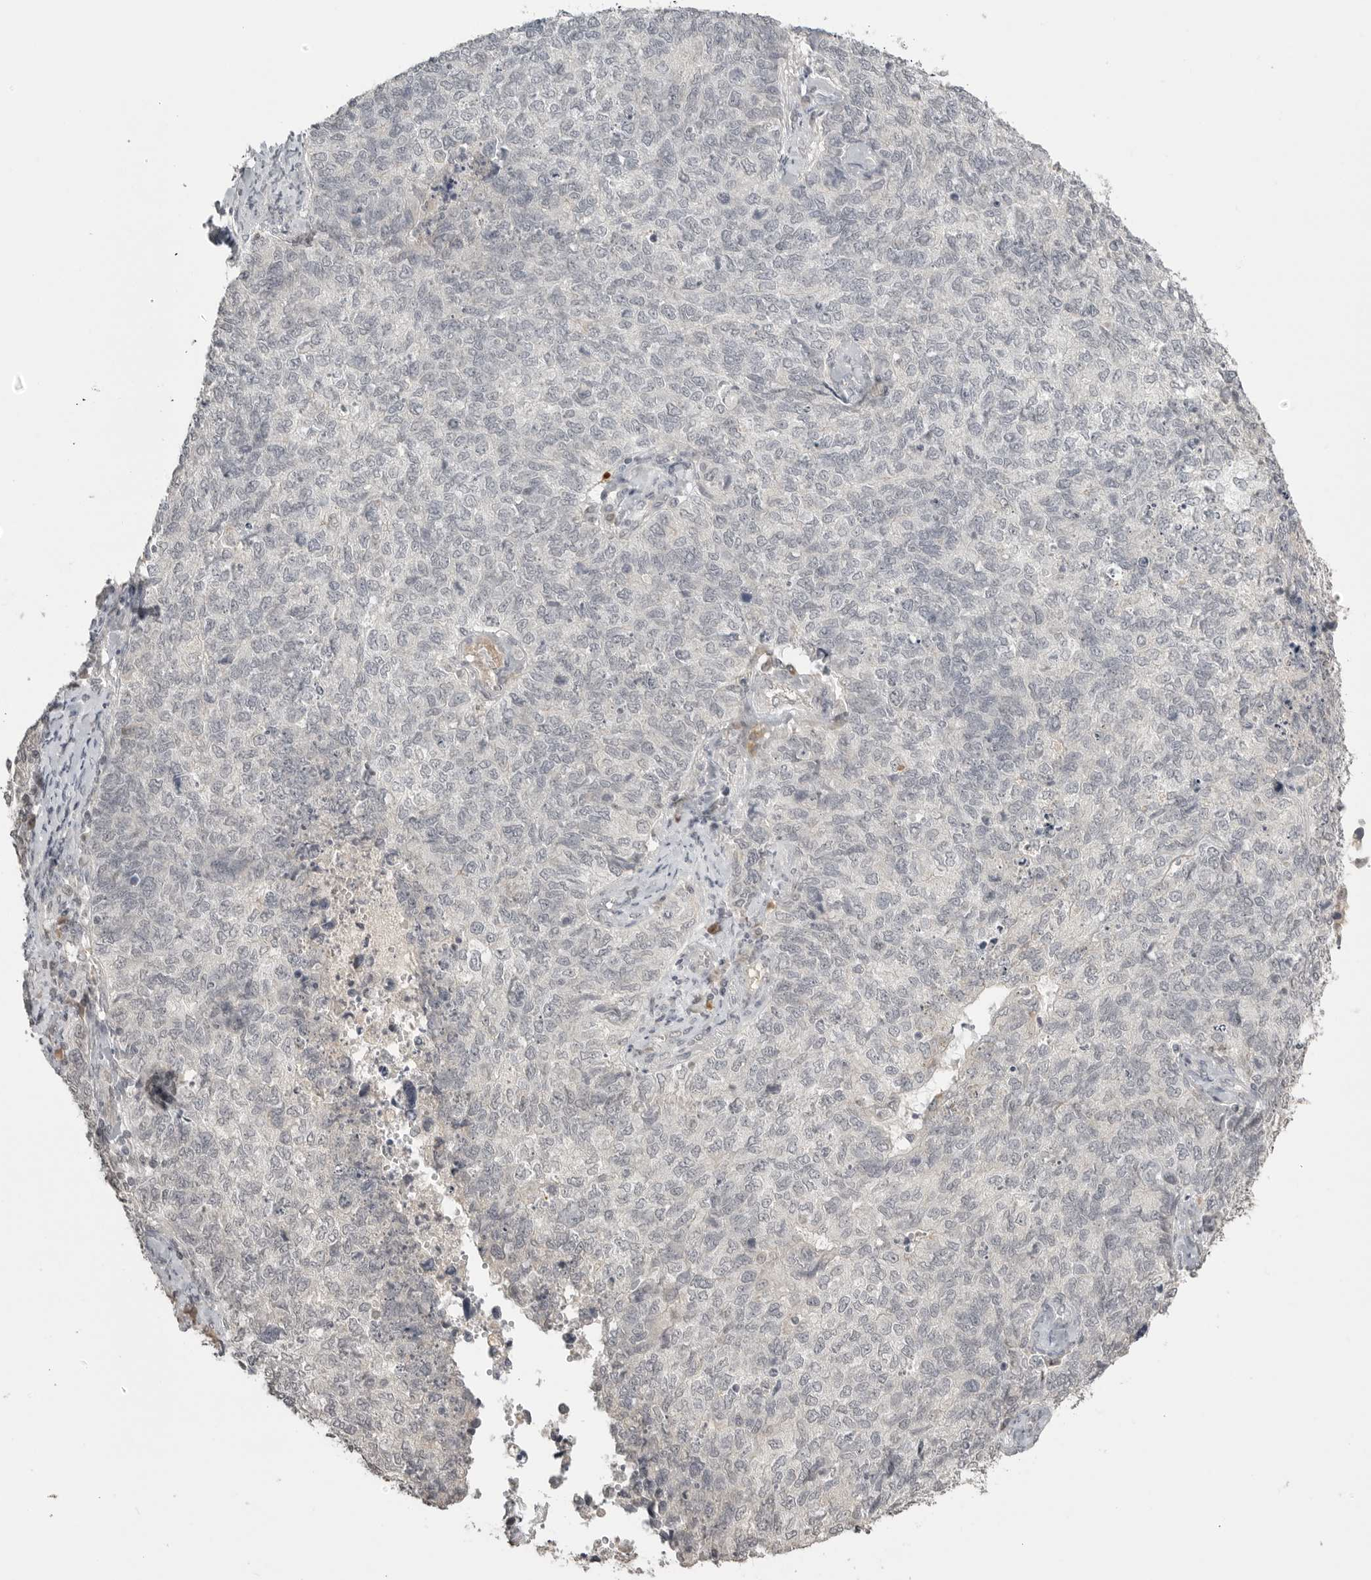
{"staining": {"intensity": "negative", "quantity": "none", "location": "none"}, "tissue": "cervical cancer", "cell_type": "Tumor cells", "image_type": "cancer", "snomed": [{"axis": "morphology", "description": "Squamous cell carcinoma, NOS"}, {"axis": "topography", "description": "Cervix"}], "caption": "IHC micrograph of human cervical squamous cell carcinoma stained for a protein (brown), which shows no expression in tumor cells.", "gene": "SMG8", "patient": {"sex": "female", "age": 63}}